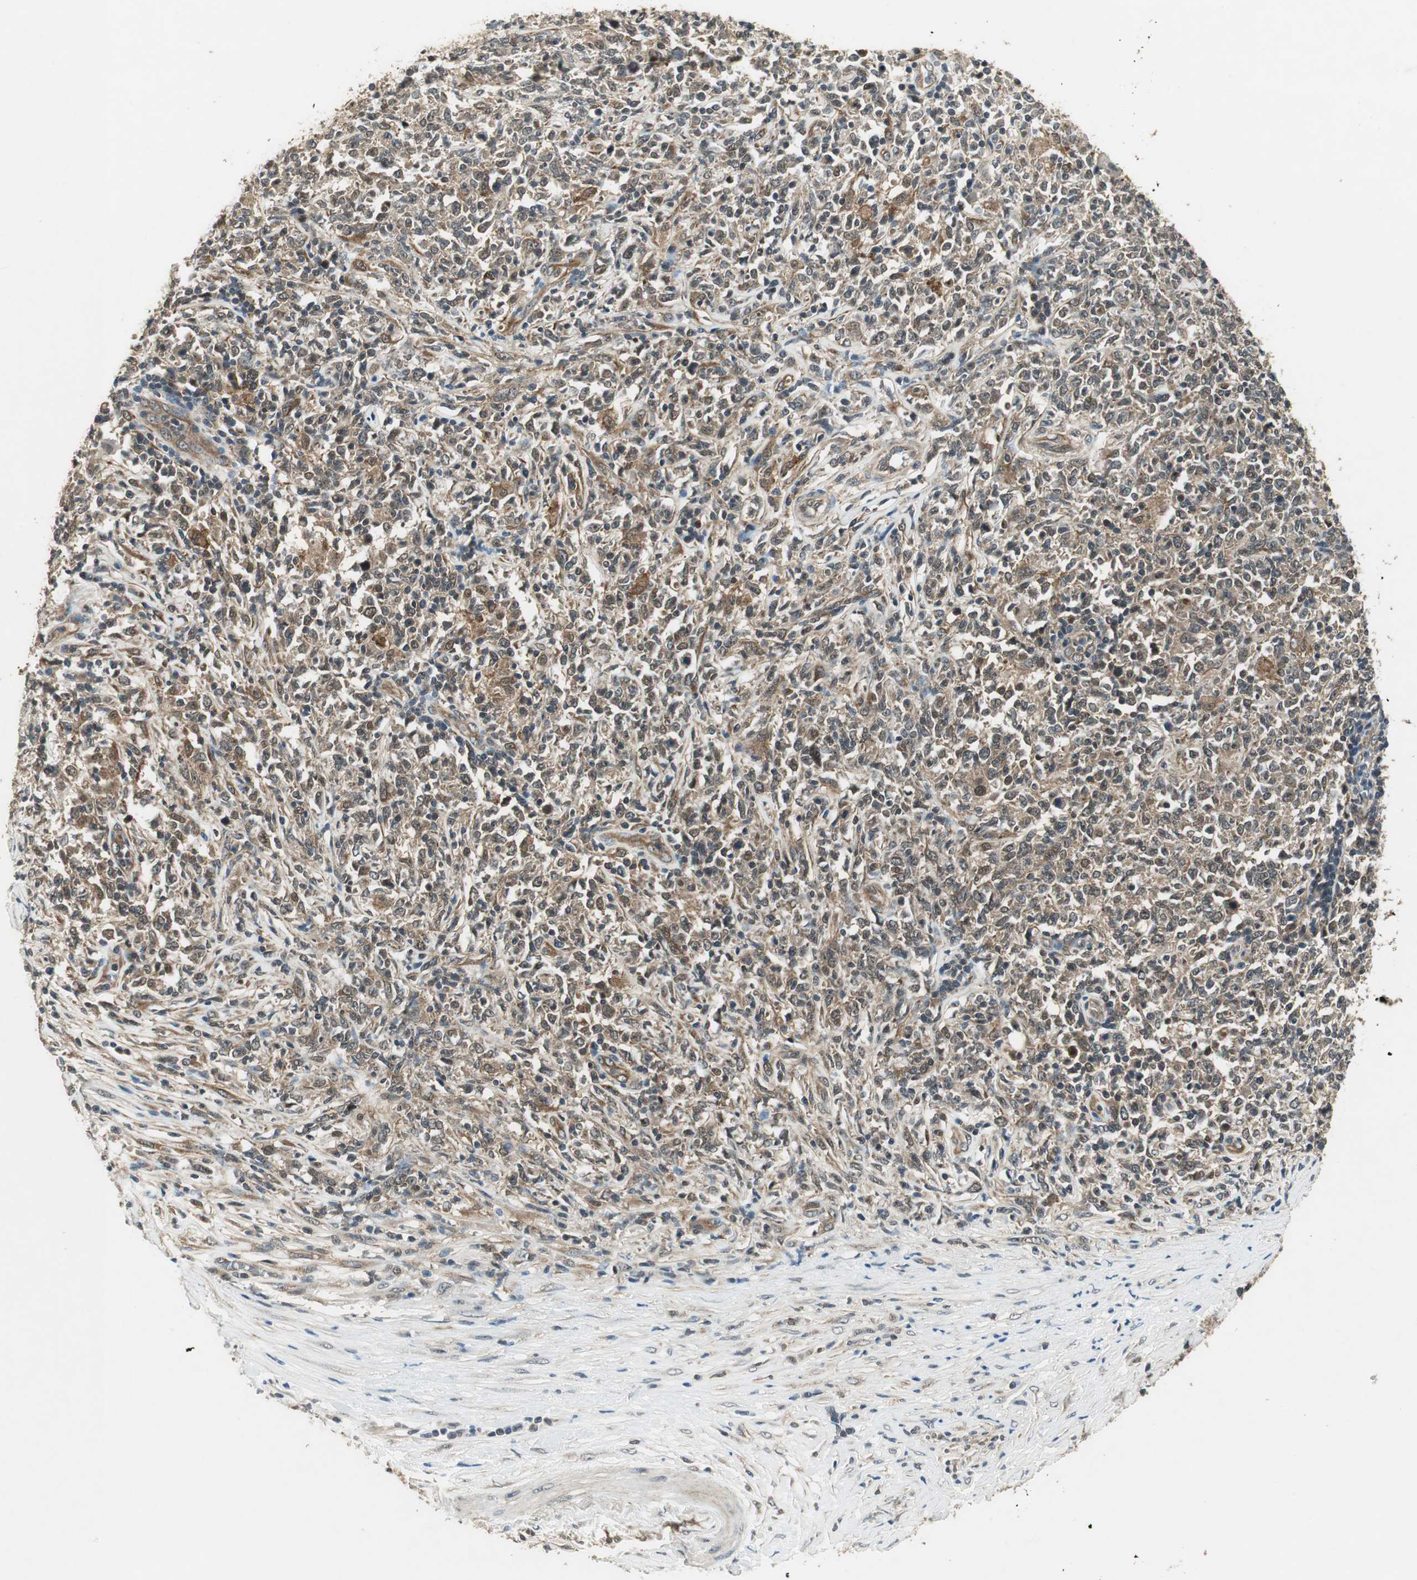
{"staining": {"intensity": "moderate", "quantity": ">75%", "location": "cytoplasmic/membranous"}, "tissue": "lymphoma", "cell_type": "Tumor cells", "image_type": "cancer", "snomed": [{"axis": "morphology", "description": "Malignant lymphoma, non-Hodgkin's type, High grade"}, {"axis": "topography", "description": "Lymph node"}], "caption": "About >75% of tumor cells in human lymphoma reveal moderate cytoplasmic/membranous protein staining as visualized by brown immunohistochemical staining.", "gene": "PSMB4", "patient": {"sex": "female", "age": 84}}